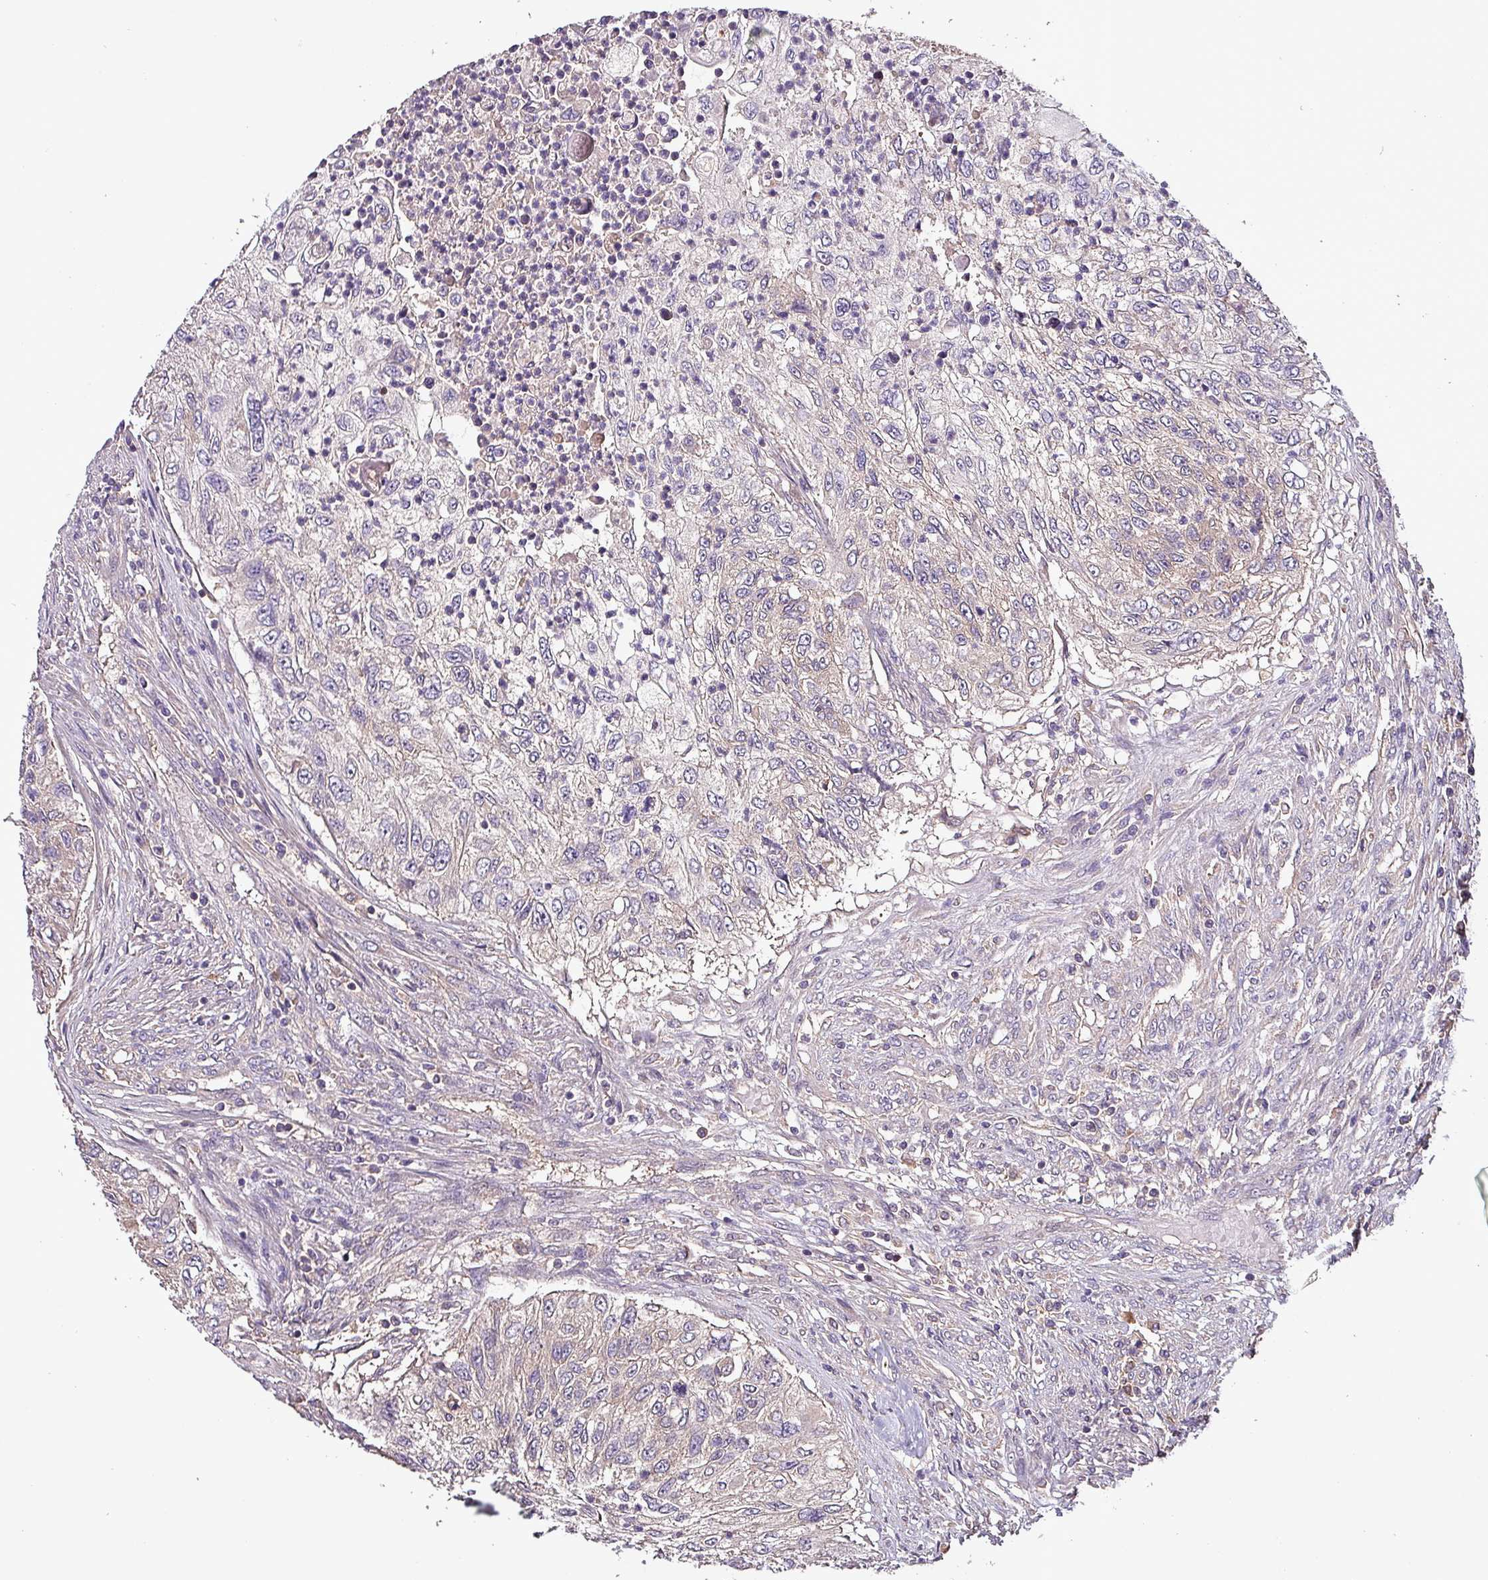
{"staining": {"intensity": "negative", "quantity": "none", "location": "none"}, "tissue": "urothelial cancer", "cell_type": "Tumor cells", "image_type": "cancer", "snomed": [{"axis": "morphology", "description": "Urothelial carcinoma, High grade"}, {"axis": "topography", "description": "Urinary bladder"}], "caption": "Immunohistochemistry (IHC) histopathology image of urothelial cancer stained for a protein (brown), which reveals no positivity in tumor cells.", "gene": "PAFAH1B2", "patient": {"sex": "female", "age": 60}}